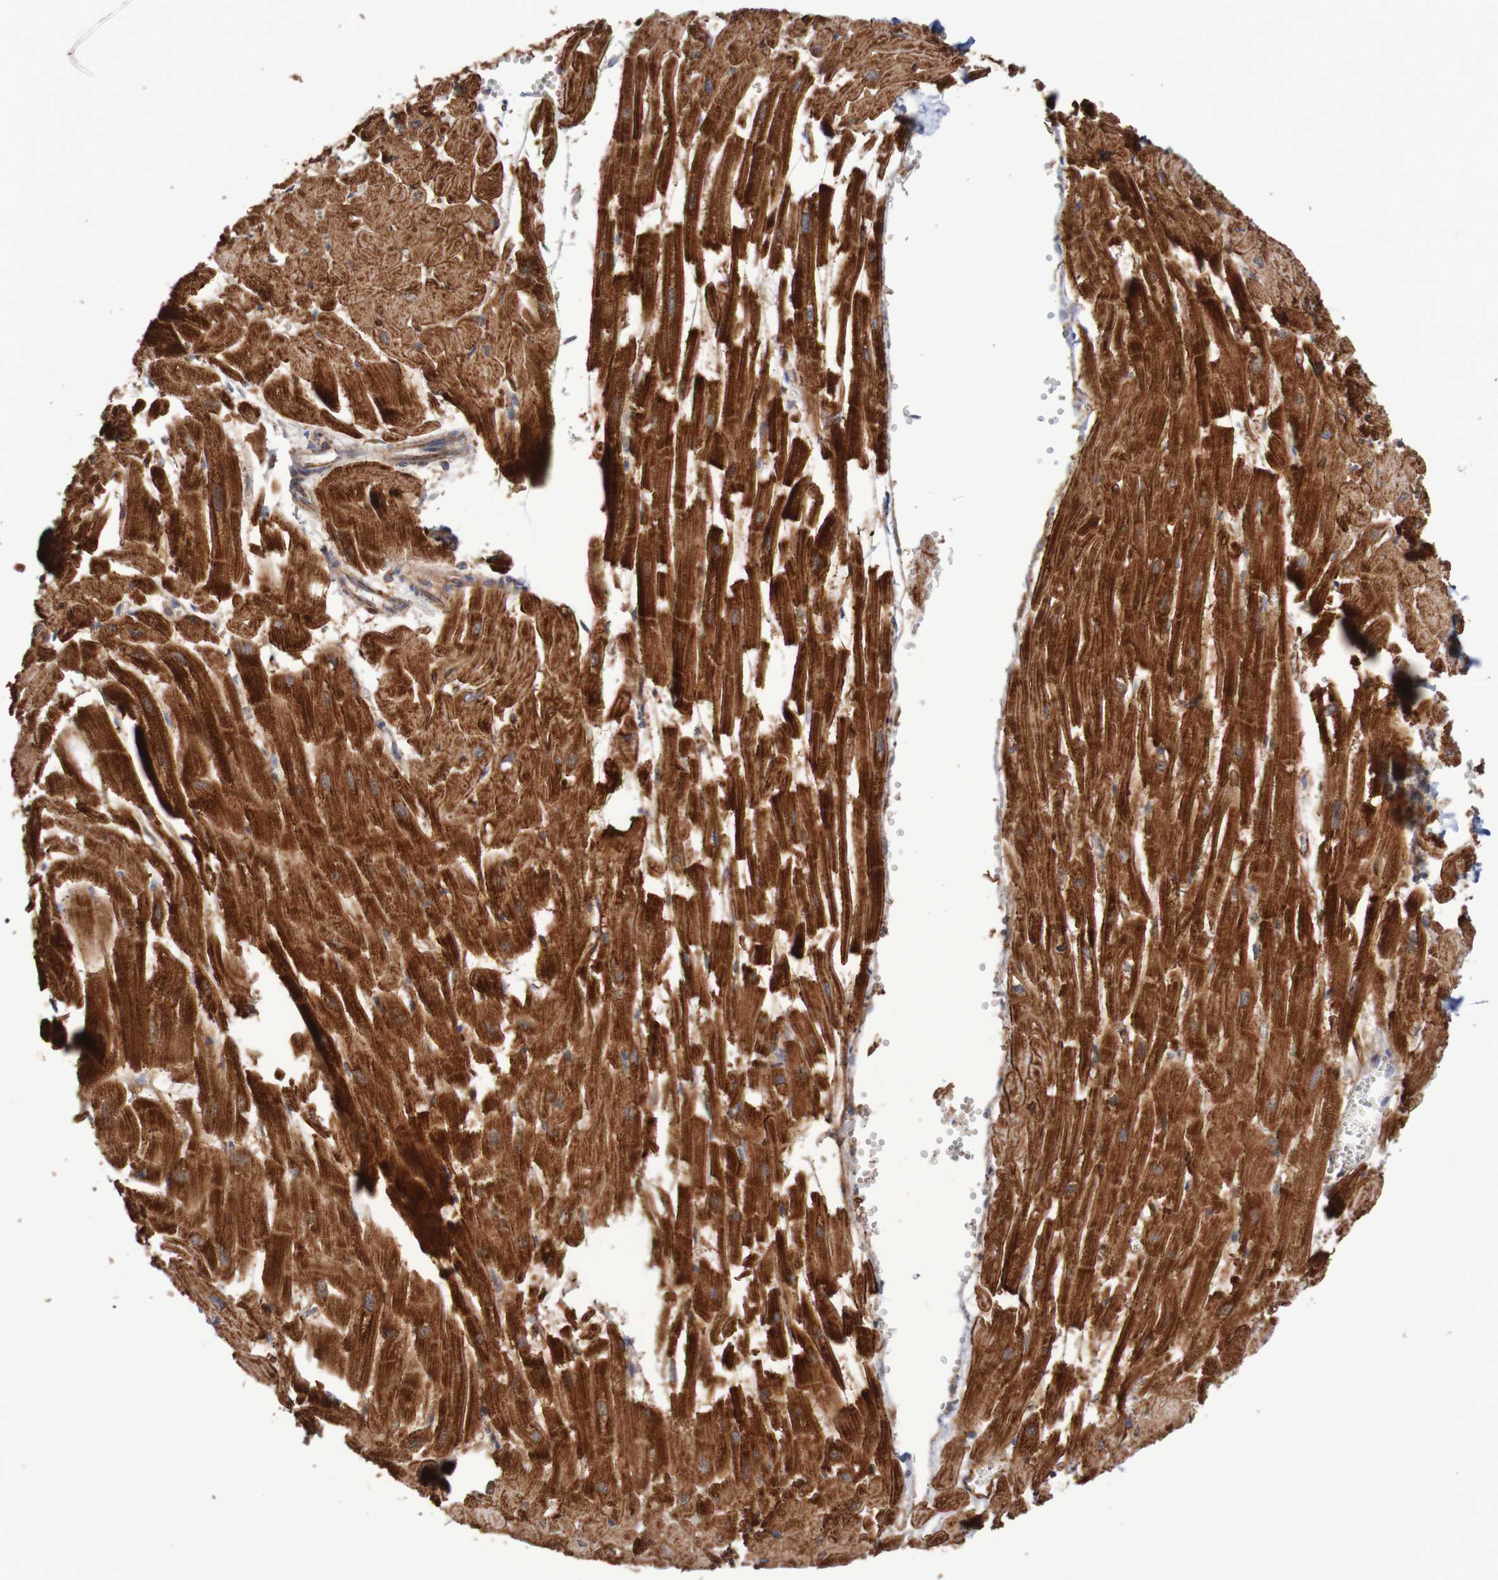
{"staining": {"intensity": "strong", "quantity": ">75%", "location": "cytoplasmic/membranous"}, "tissue": "heart muscle", "cell_type": "Cardiomyocytes", "image_type": "normal", "snomed": [{"axis": "morphology", "description": "Normal tissue, NOS"}, {"axis": "topography", "description": "Heart"}], "caption": "Immunohistochemistry (IHC) (DAB (3,3'-diaminobenzidine)) staining of normal human heart muscle demonstrates strong cytoplasmic/membranous protein expression in approximately >75% of cardiomyocytes. (DAB IHC, brown staining for protein, blue staining for nuclei).", "gene": "MMEL1", "patient": {"sex": "female", "age": 19}}